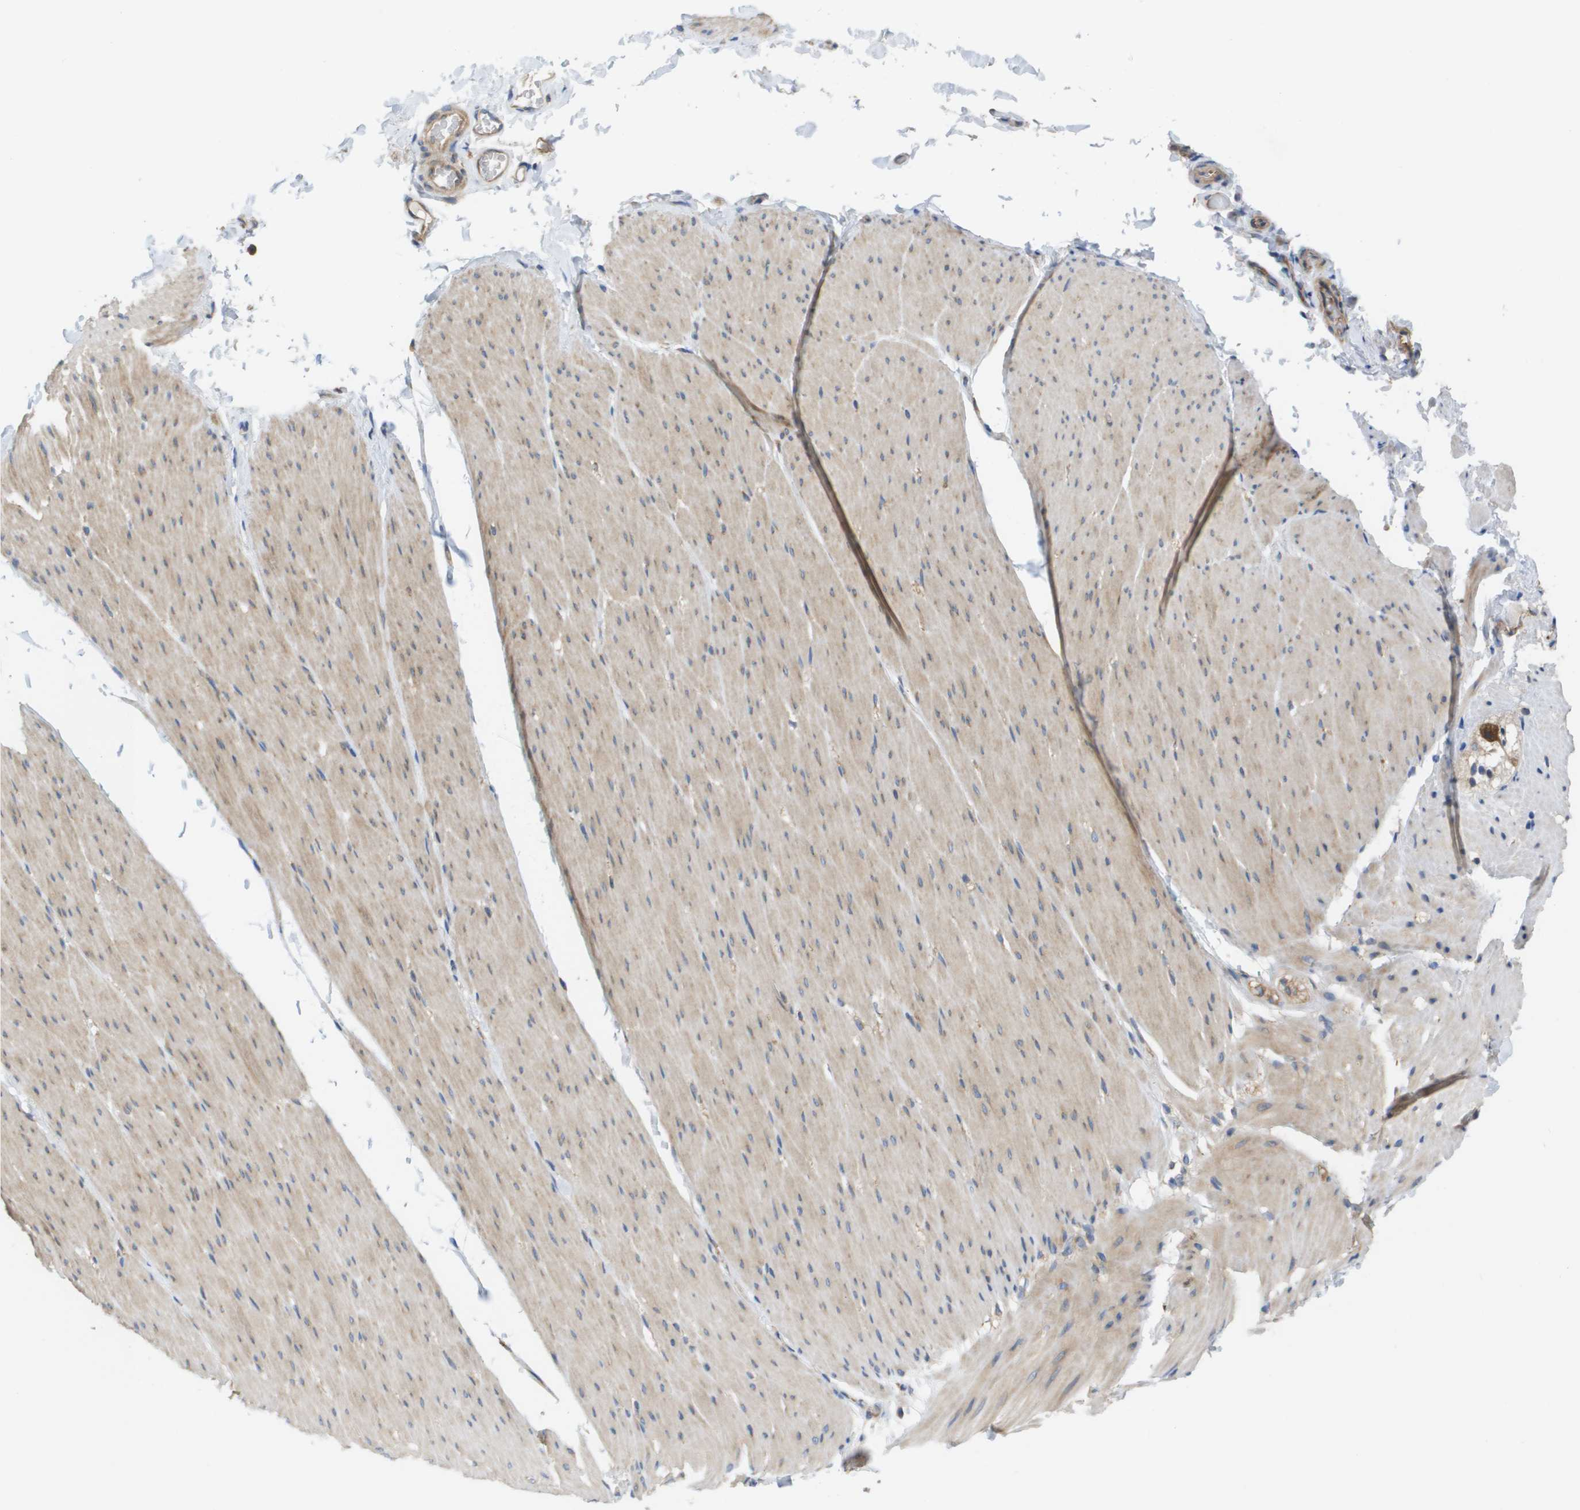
{"staining": {"intensity": "weak", "quantity": "25%-75%", "location": "cytoplasmic/membranous"}, "tissue": "smooth muscle", "cell_type": "Smooth muscle cells", "image_type": "normal", "snomed": [{"axis": "morphology", "description": "Normal tissue, NOS"}, {"axis": "topography", "description": "Smooth muscle"}, {"axis": "topography", "description": "Colon"}], "caption": "Smooth muscle stained for a protein exhibits weak cytoplasmic/membranous positivity in smooth muscle cells.", "gene": "EIF4G2", "patient": {"sex": "male", "age": 67}}